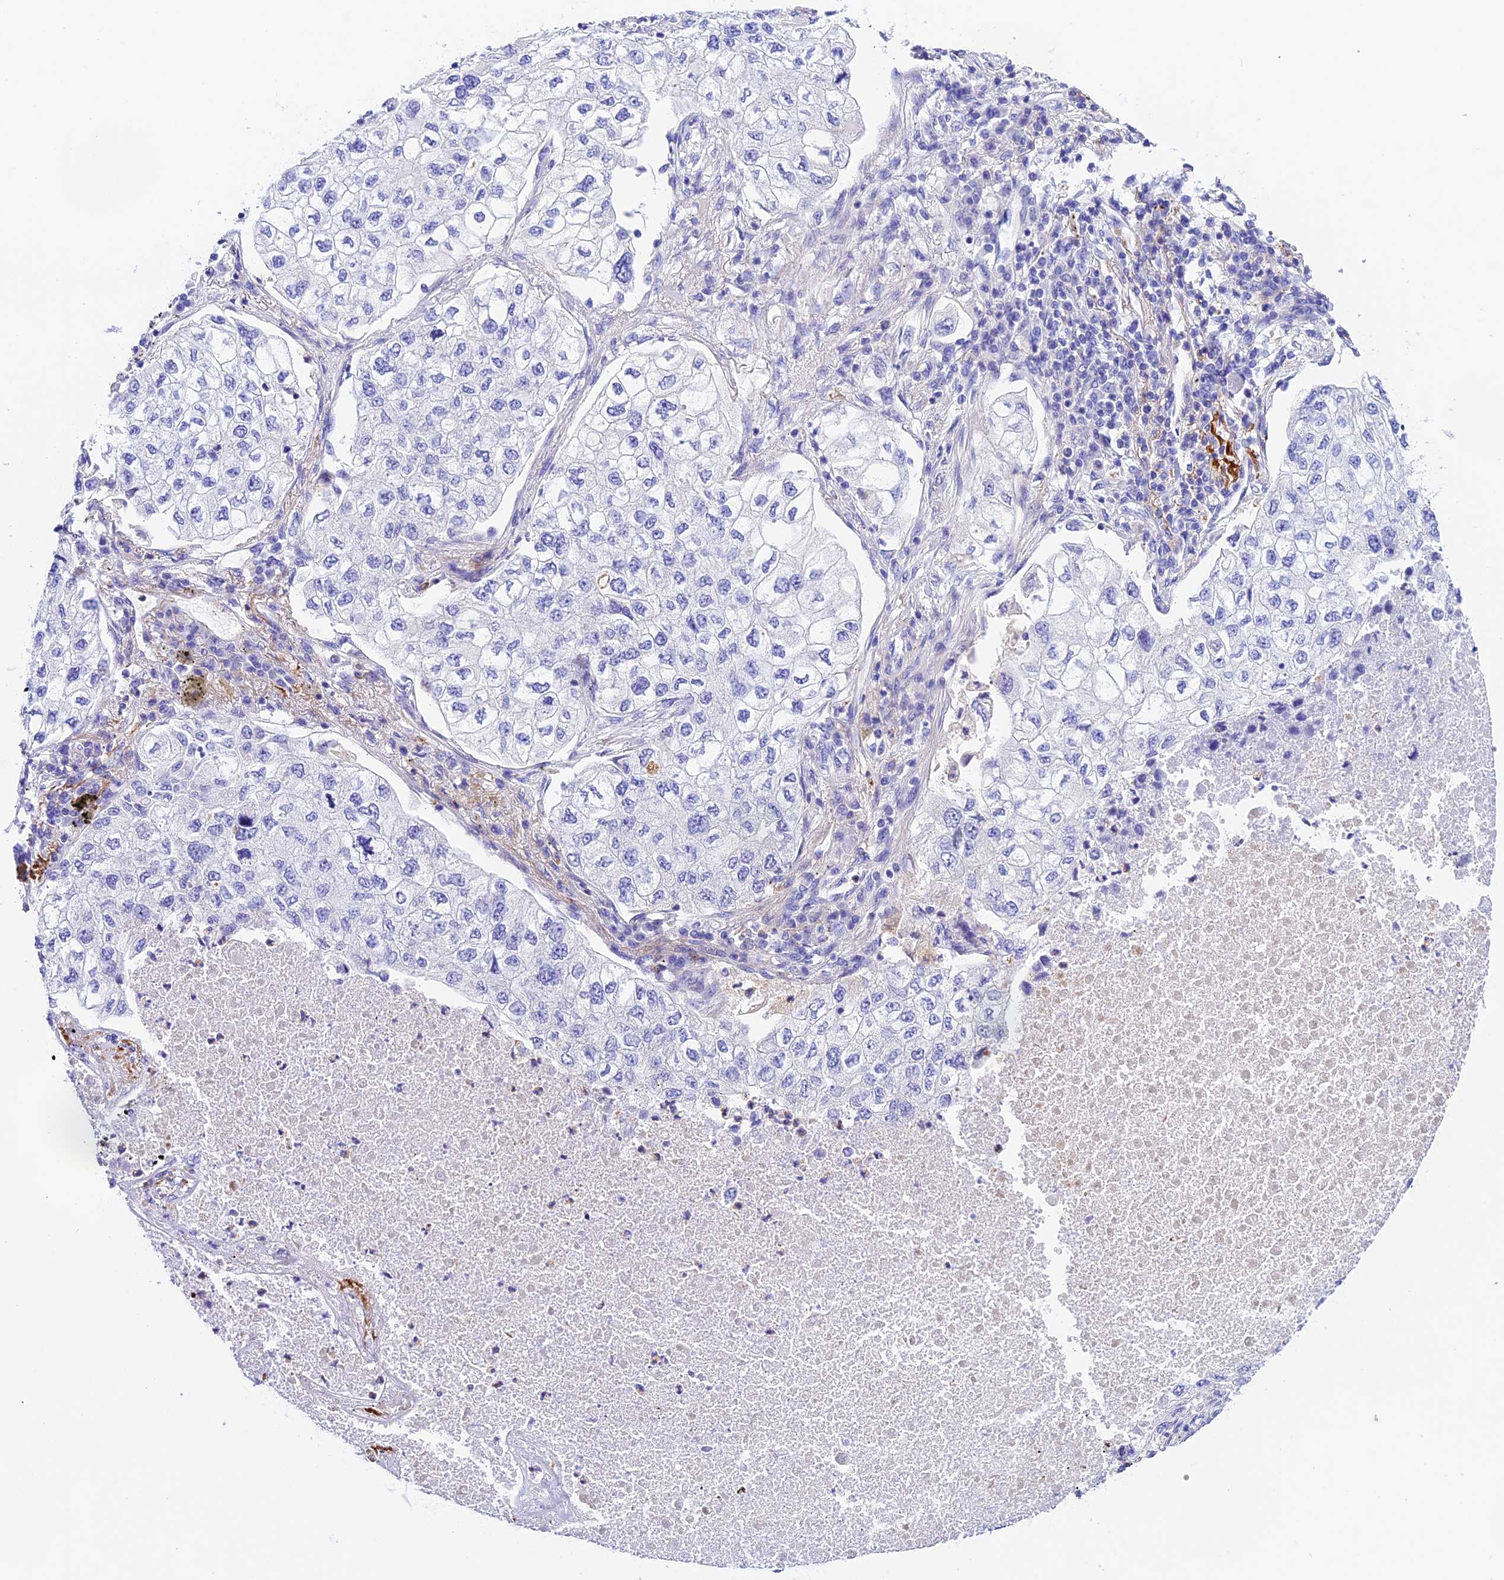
{"staining": {"intensity": "negative", "quantity": "none", "location": "none"}, "tissue": "lung cancer", "cell_type": "Tumor cells", "image_type": "cancer", "snomed": [{"axis": "morphology", "description": "Adenocarcinoma, NOS"}, {"axis": "topography", "description": "Lung"}], "caption": "Immunohistochemistry (IHC) of human lung adenocarcinoma shows no positivity in tumor cells.", "gene": "PSG11", "patient": {"sex": "male", "age": 63}}